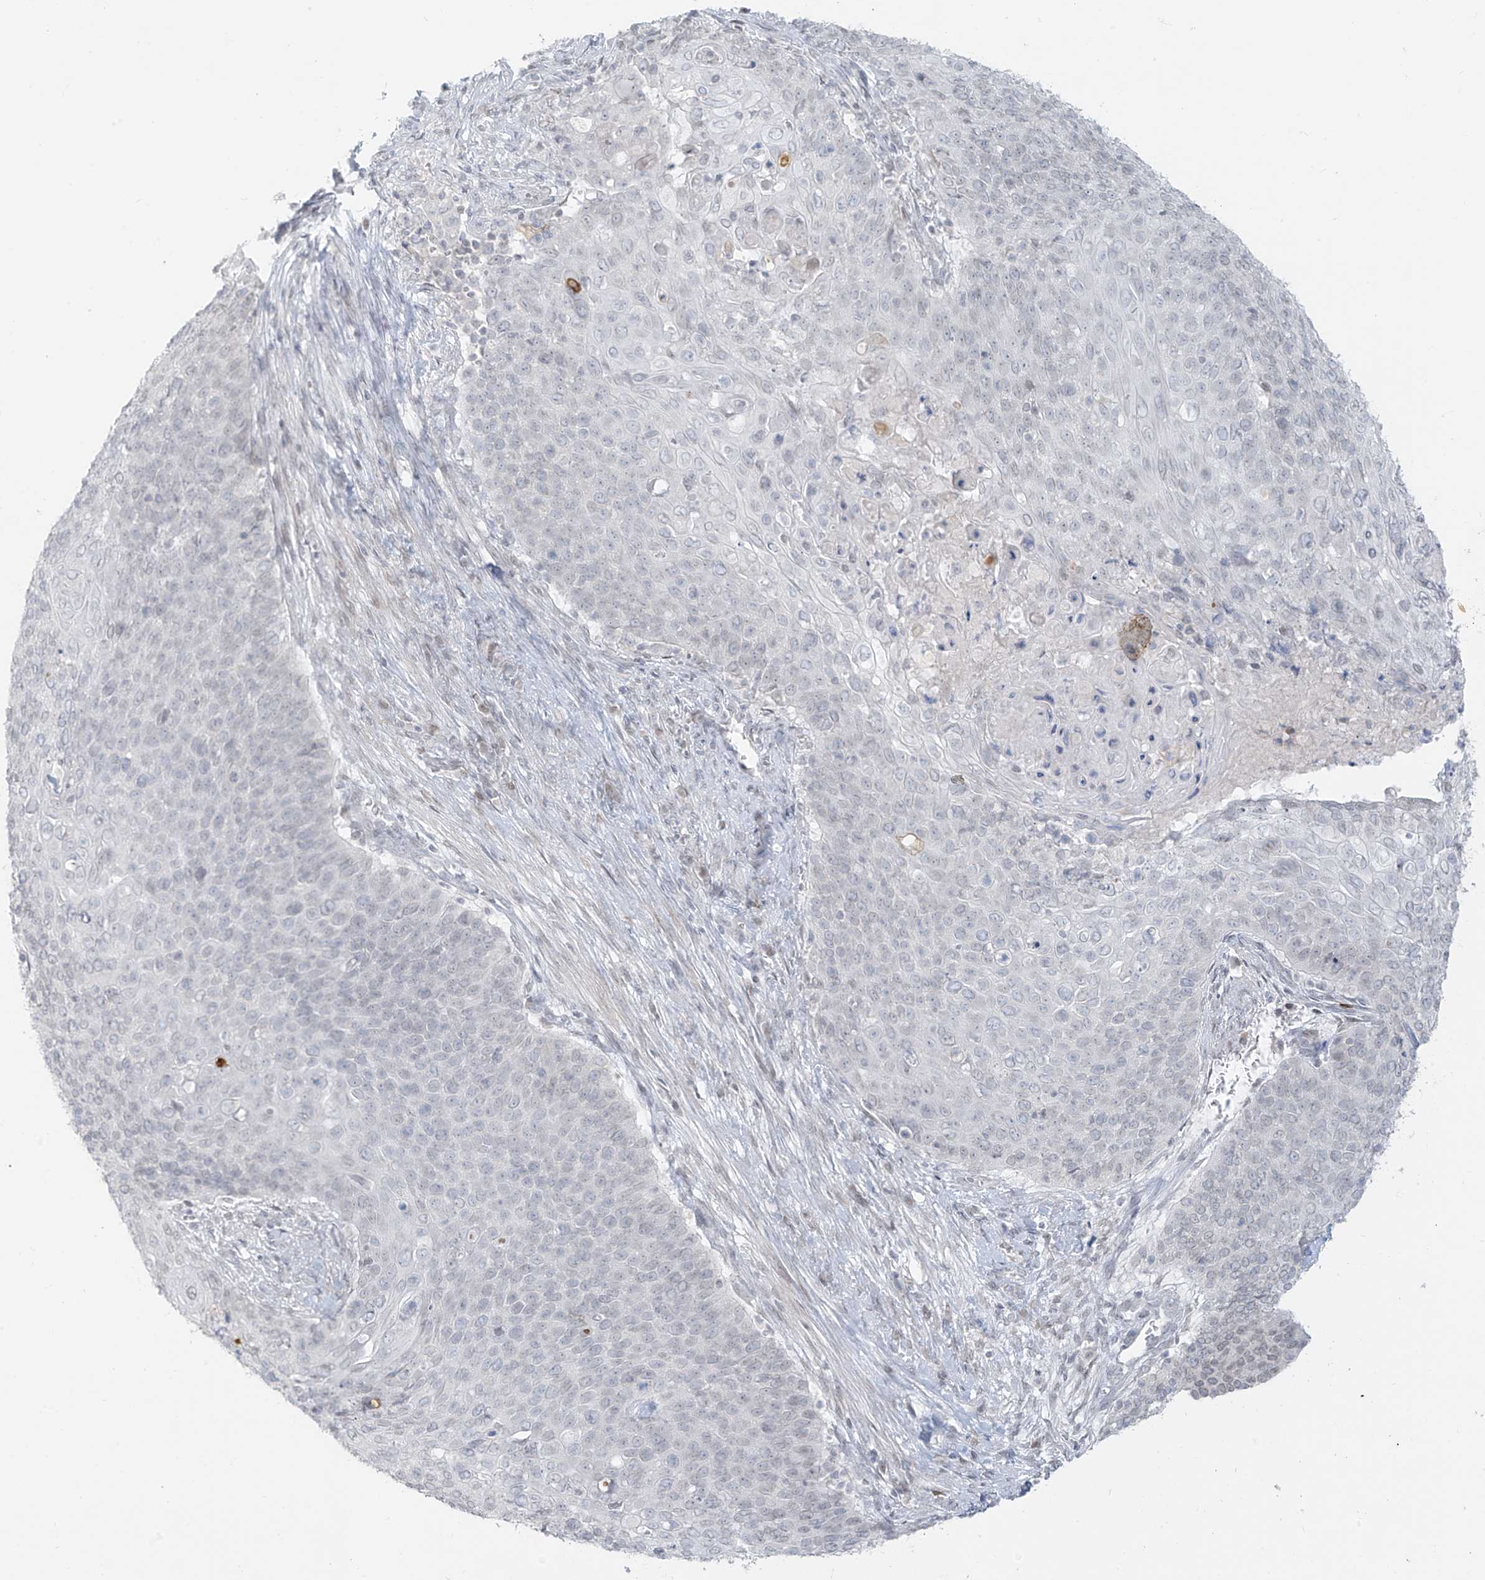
{"staining": {"intensity": "negative", "quantity": "none", "location": "none"}, "tissue": "cervical cancer", "cell_type": "Tumor cells", "image_type": "cancer", "snomed": [{"axis": "morphology", "description": "Squamous cell carcinoma, NOS"}, {"axis": "topography", "description": "Cervix"}], "caption": "Human cervical cancer (squamous cell carcinoma) stained for a protein using IHC demonstrates no expression in tumor cells.", "gene": "OSBPL7", "patient": {"sex": "female", "age": 39}}